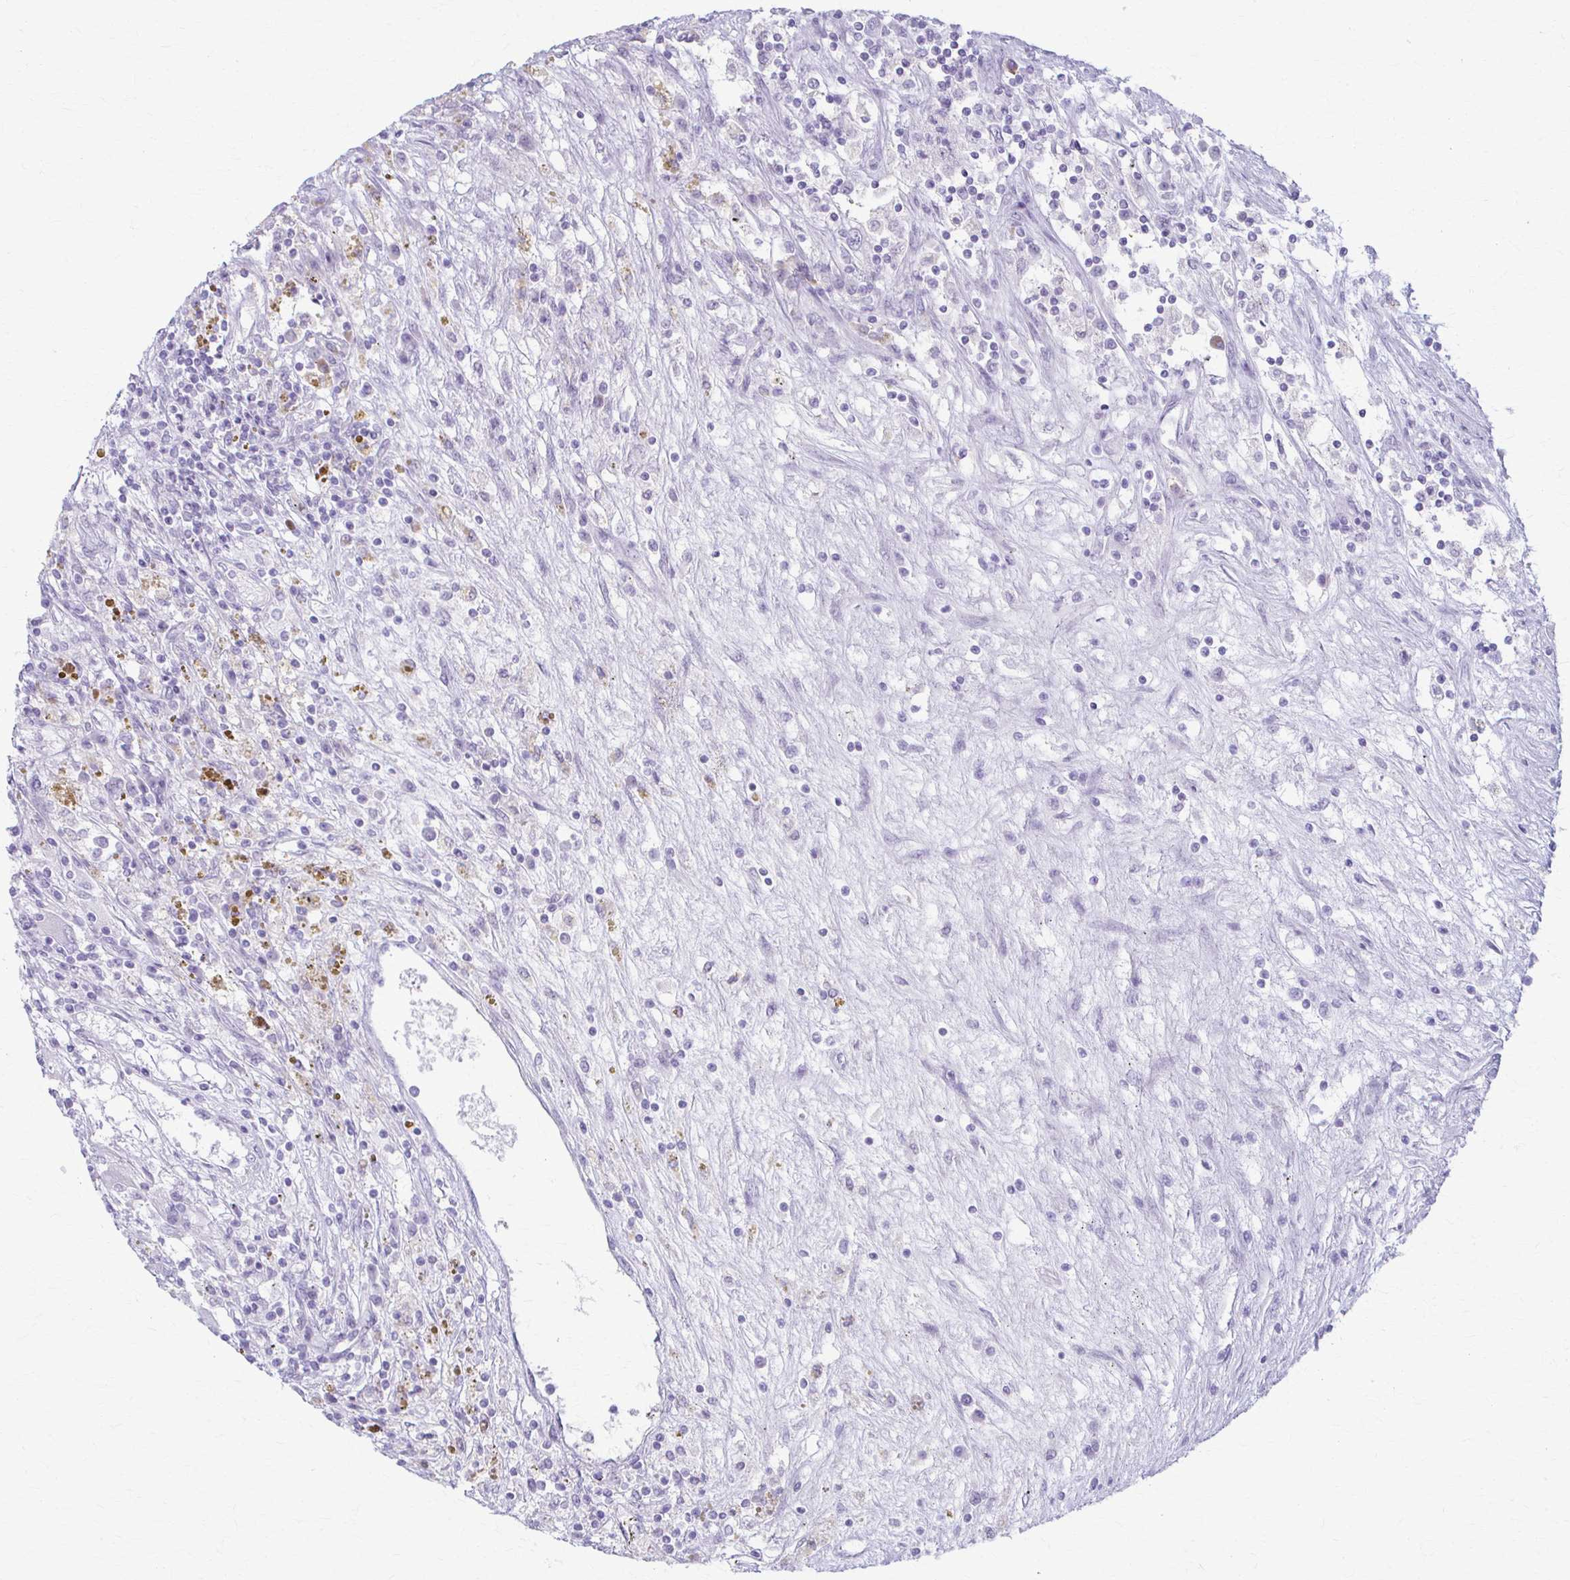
{"staining": {"intensity": "negative", "quantity": "none", "location": "none"}, "tissue": "renal cancer", "cell_type": "Tumor cells", "image_type": "cancer", "snomed": [{"axis": "morphology", "description": "Adenocarcinoma, NOS"}, {"axis": "topography", "description": "Kidney"}], "caption": "An image of human renal adenocarcinoma is negative for staining in tumor cells.", "gene": "PRKRA", "patient": {"sex": "female", "age": 67}}